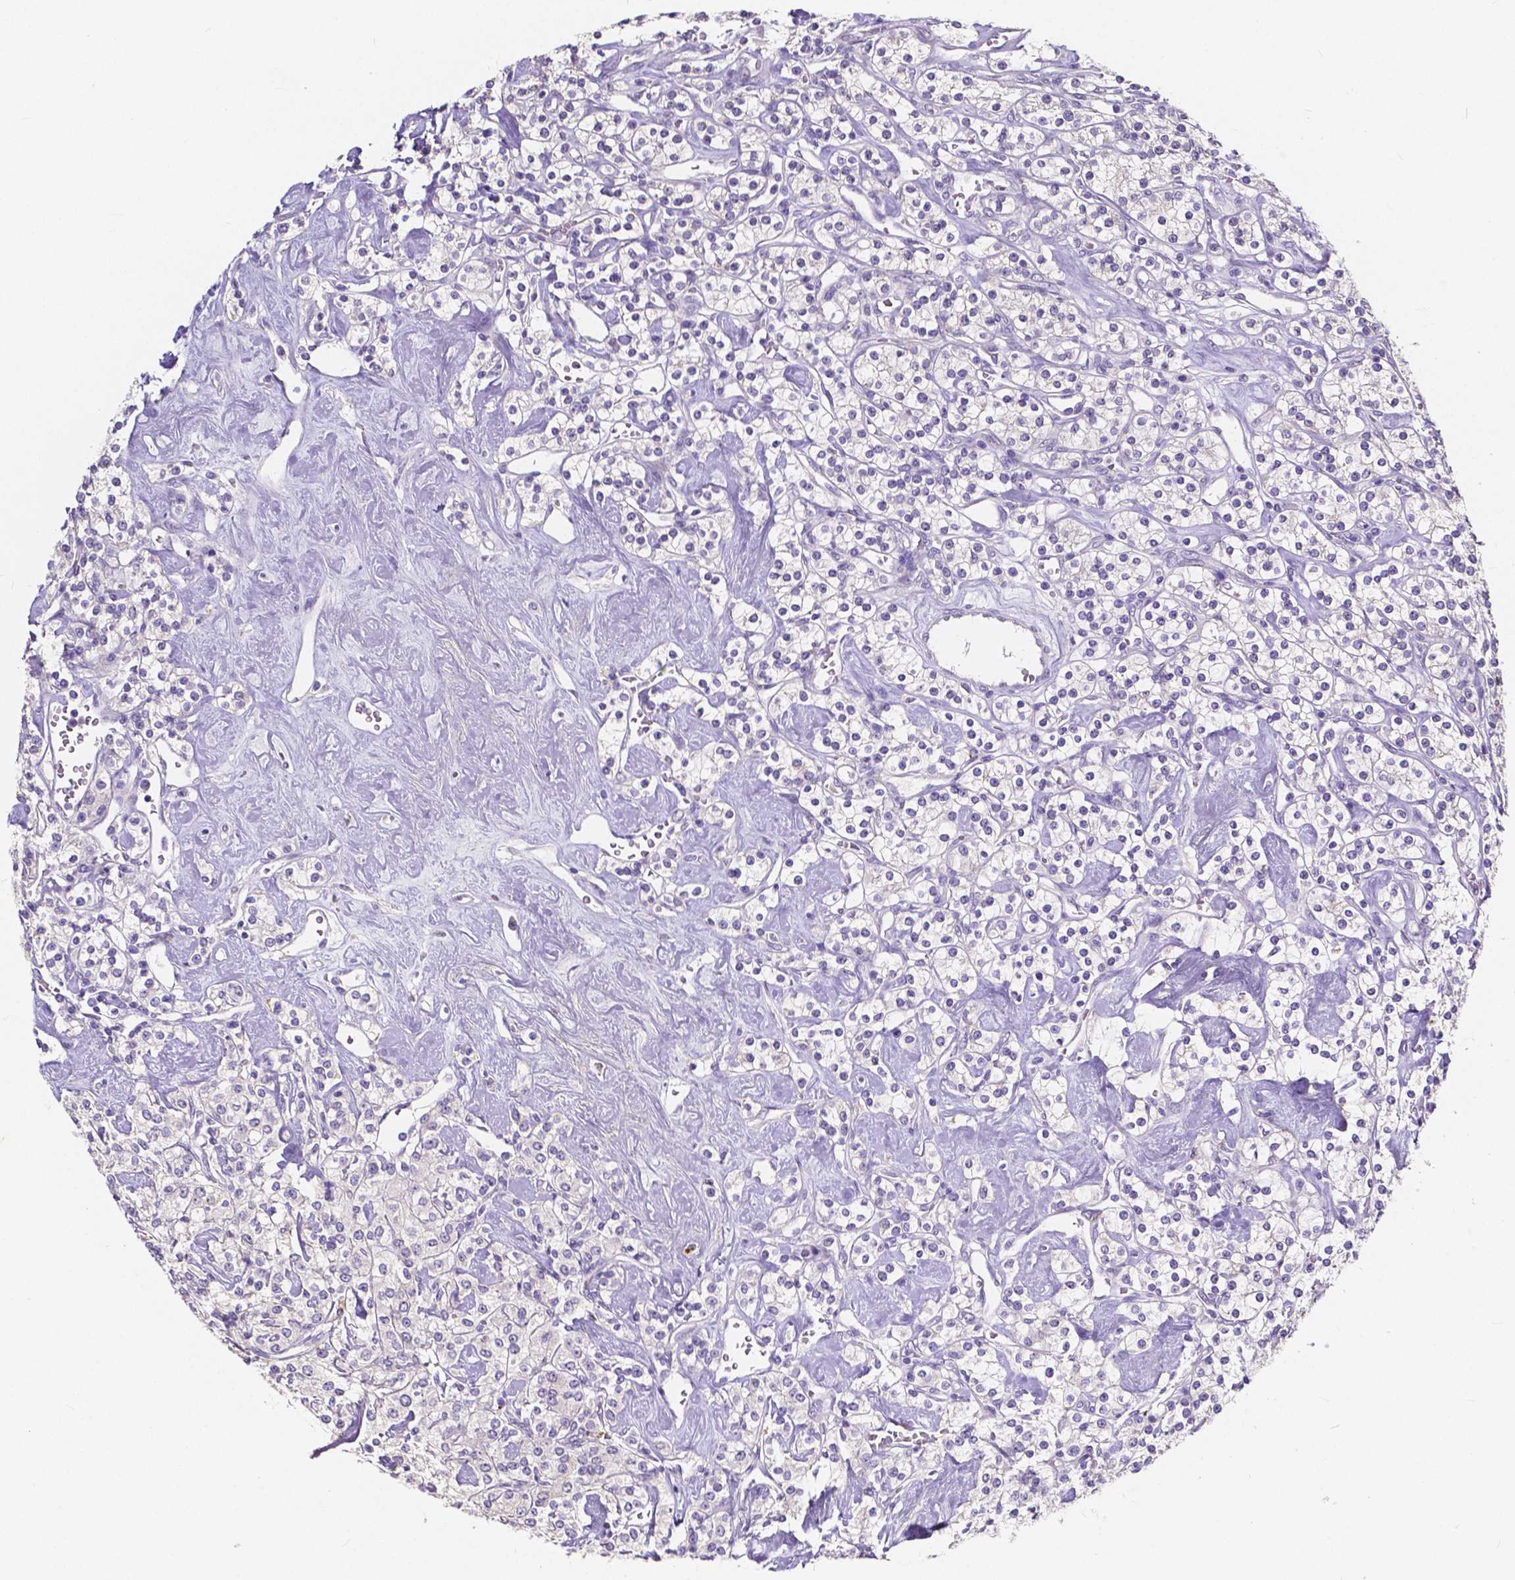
{"staining": {"intensity": "negative", "quantity": "none", "location": "none"}, "tissue": "renal cancer", "cell_type": "Tumor cells", "image_type": "cancer", "snomed": [{"axis": "morphology", "description": "Adenocarcinoma, NOS"}, {"axis": "topography", "description": "Kidney"}], "caption": "This photomicrograph is of renal cancer (adenocarcinoma) stained with immunohistochemistry (IHC) to label a protein in brown with the nuclei are counter-stained blue. There is no expression in tumor cells.", "gene": "ACP5", "patient": {"sex": "male", "age": 77}}